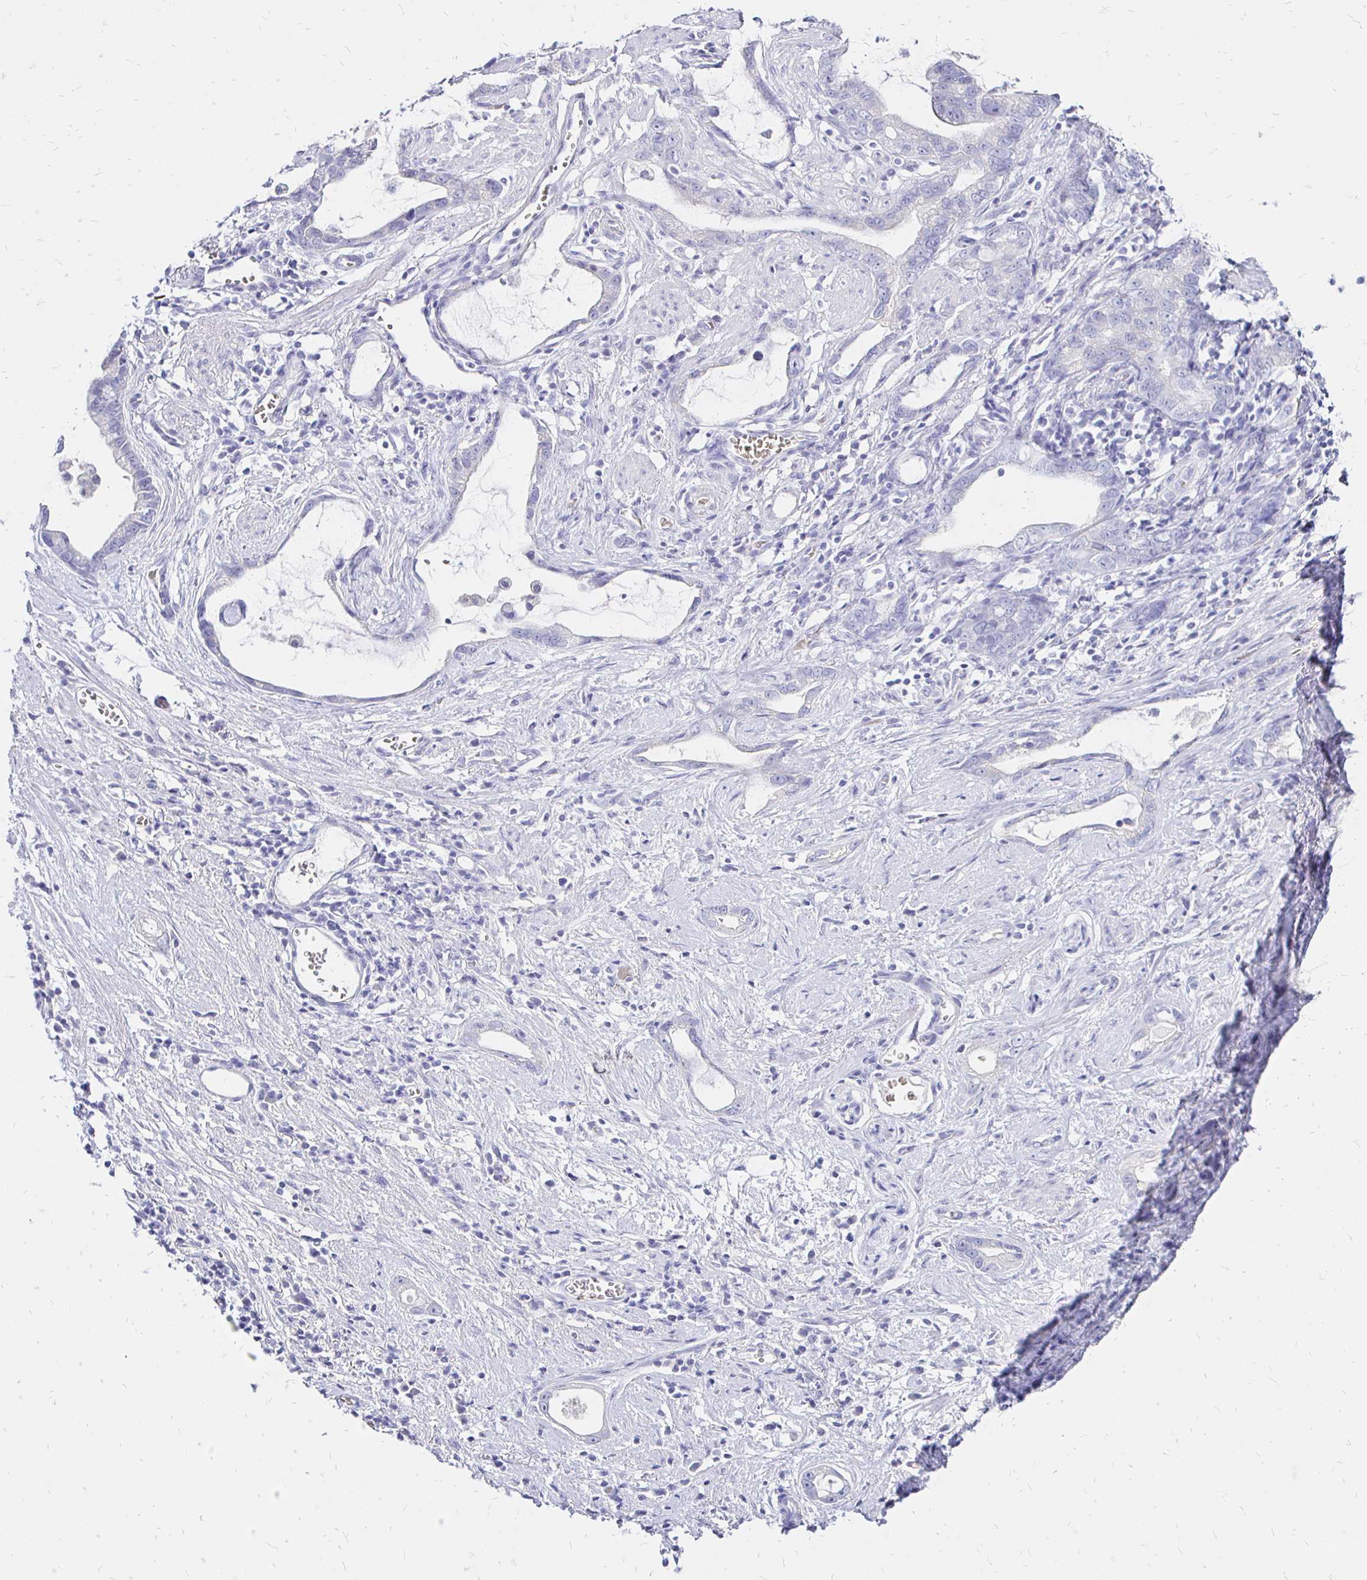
{"staining": {"intensity": "negative", "quantity": "none", "location": "none"}, "tissue": "stomach cancer", "cell_type": "Tumor cells", "image_type": "cancer", "snomed": [{"axis": "morphology", "description": "Adenocarcinoma, NOS"}, {"axis": "topography", "description": "Stomach"}], "caption": "IHC image of neoplastic tissue: stomach cancer (adenocarcinoma) stained with DAB demonstrates no significant protein expression in tumor cells.", "gene": "IRGC", "patient": {"sex": "male", "age": 55}}